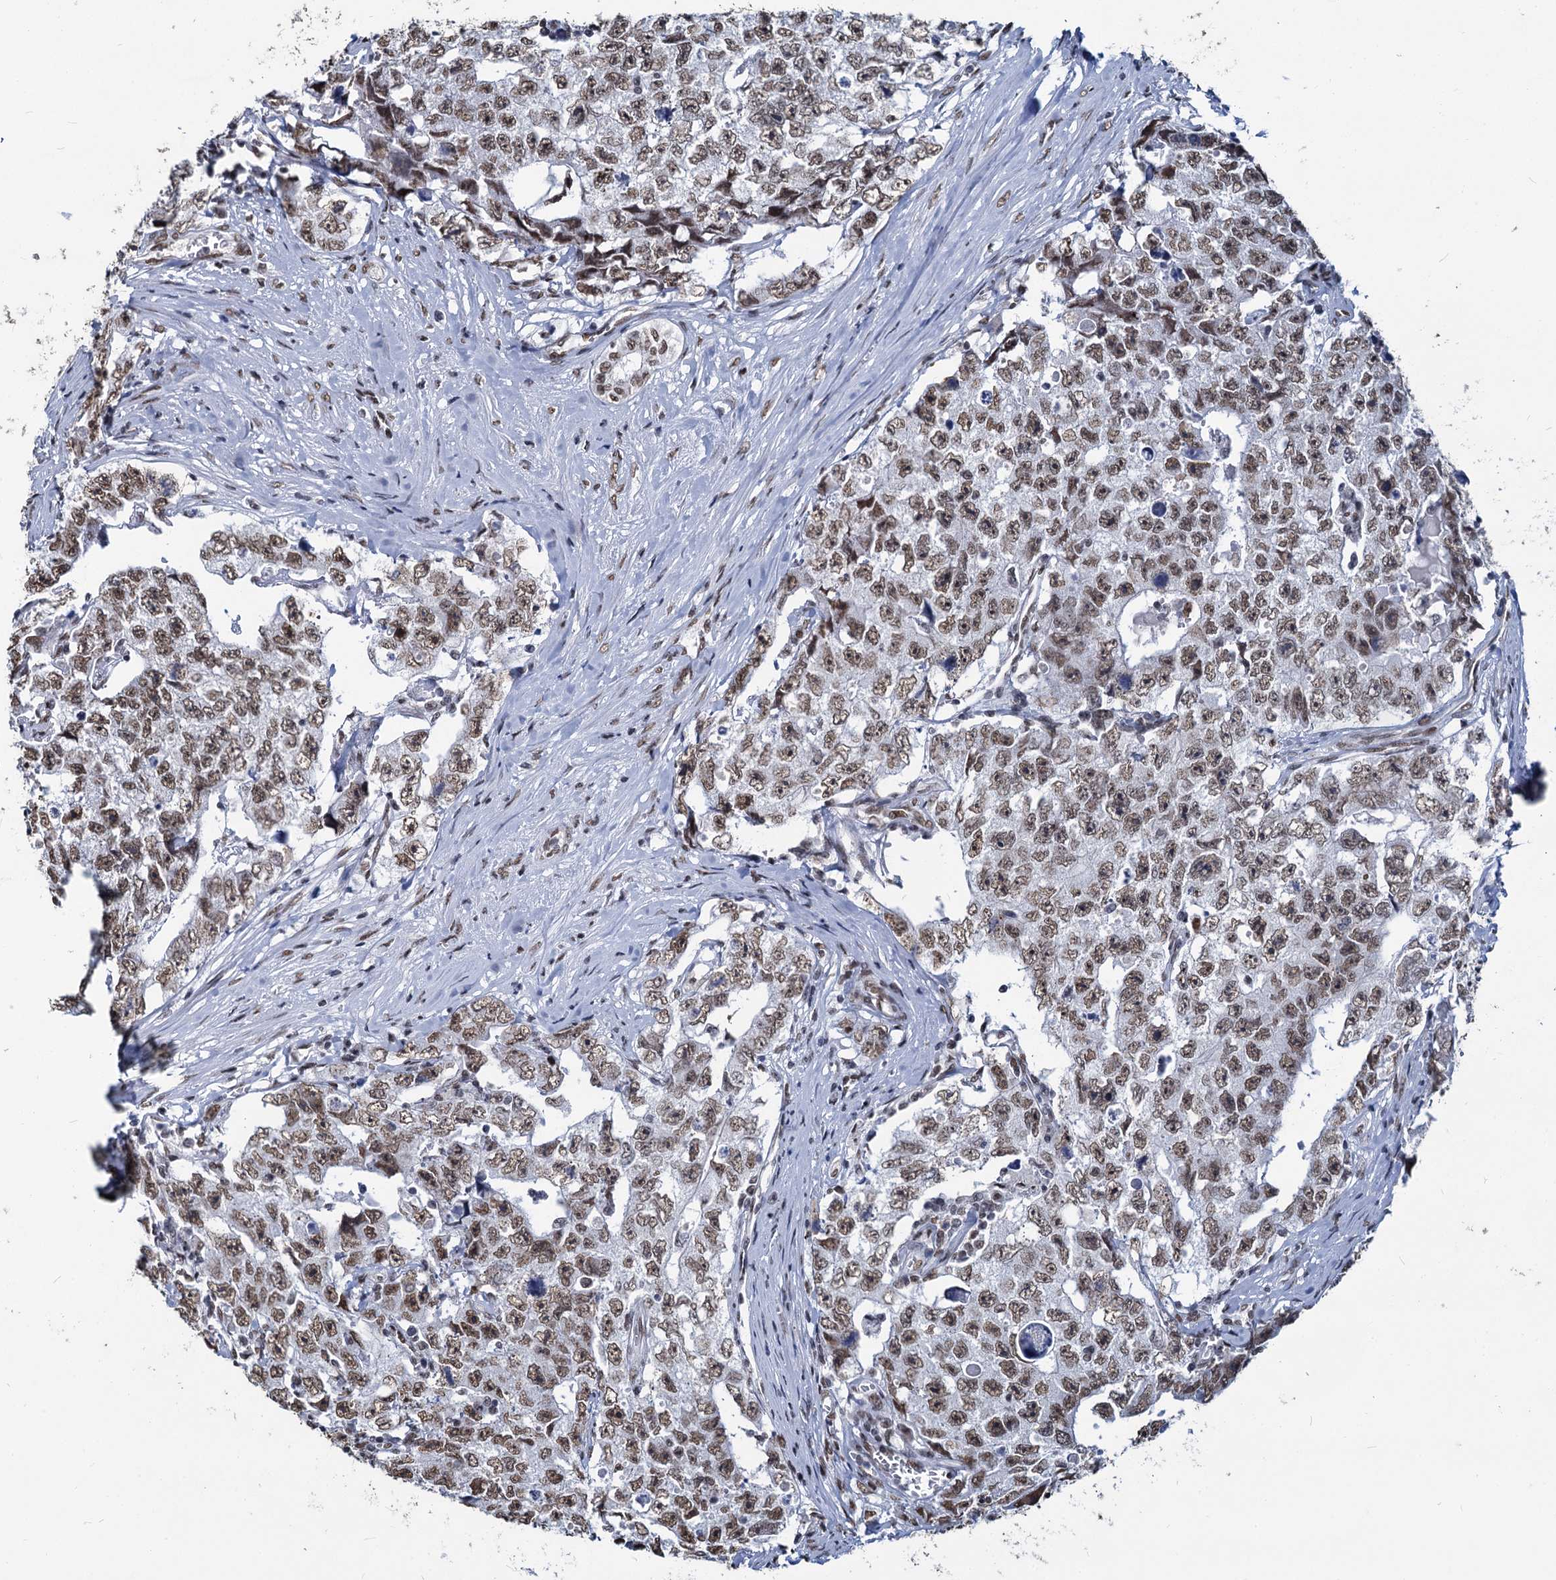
{"staining": {"intensity": "moderate", "quantity": ">75%", "location": "nuclear"}, "tissue": "testis cancer", "cell_type": "Tumor cells", "image_type": "cancer", "snomed": [{"axis": "morphology", "description": "Carcinoma, Embryonal, NOS"}, {"axis": "topography", "description": "Testis"}], "caption": "This is an image of IHC staining of testis cancer (embryonal carcinoma), which shows moderate expression in the nuclear of tumor cells.", "gene": "PARPBP", "patient": {"sex": "male", "age": 17}}